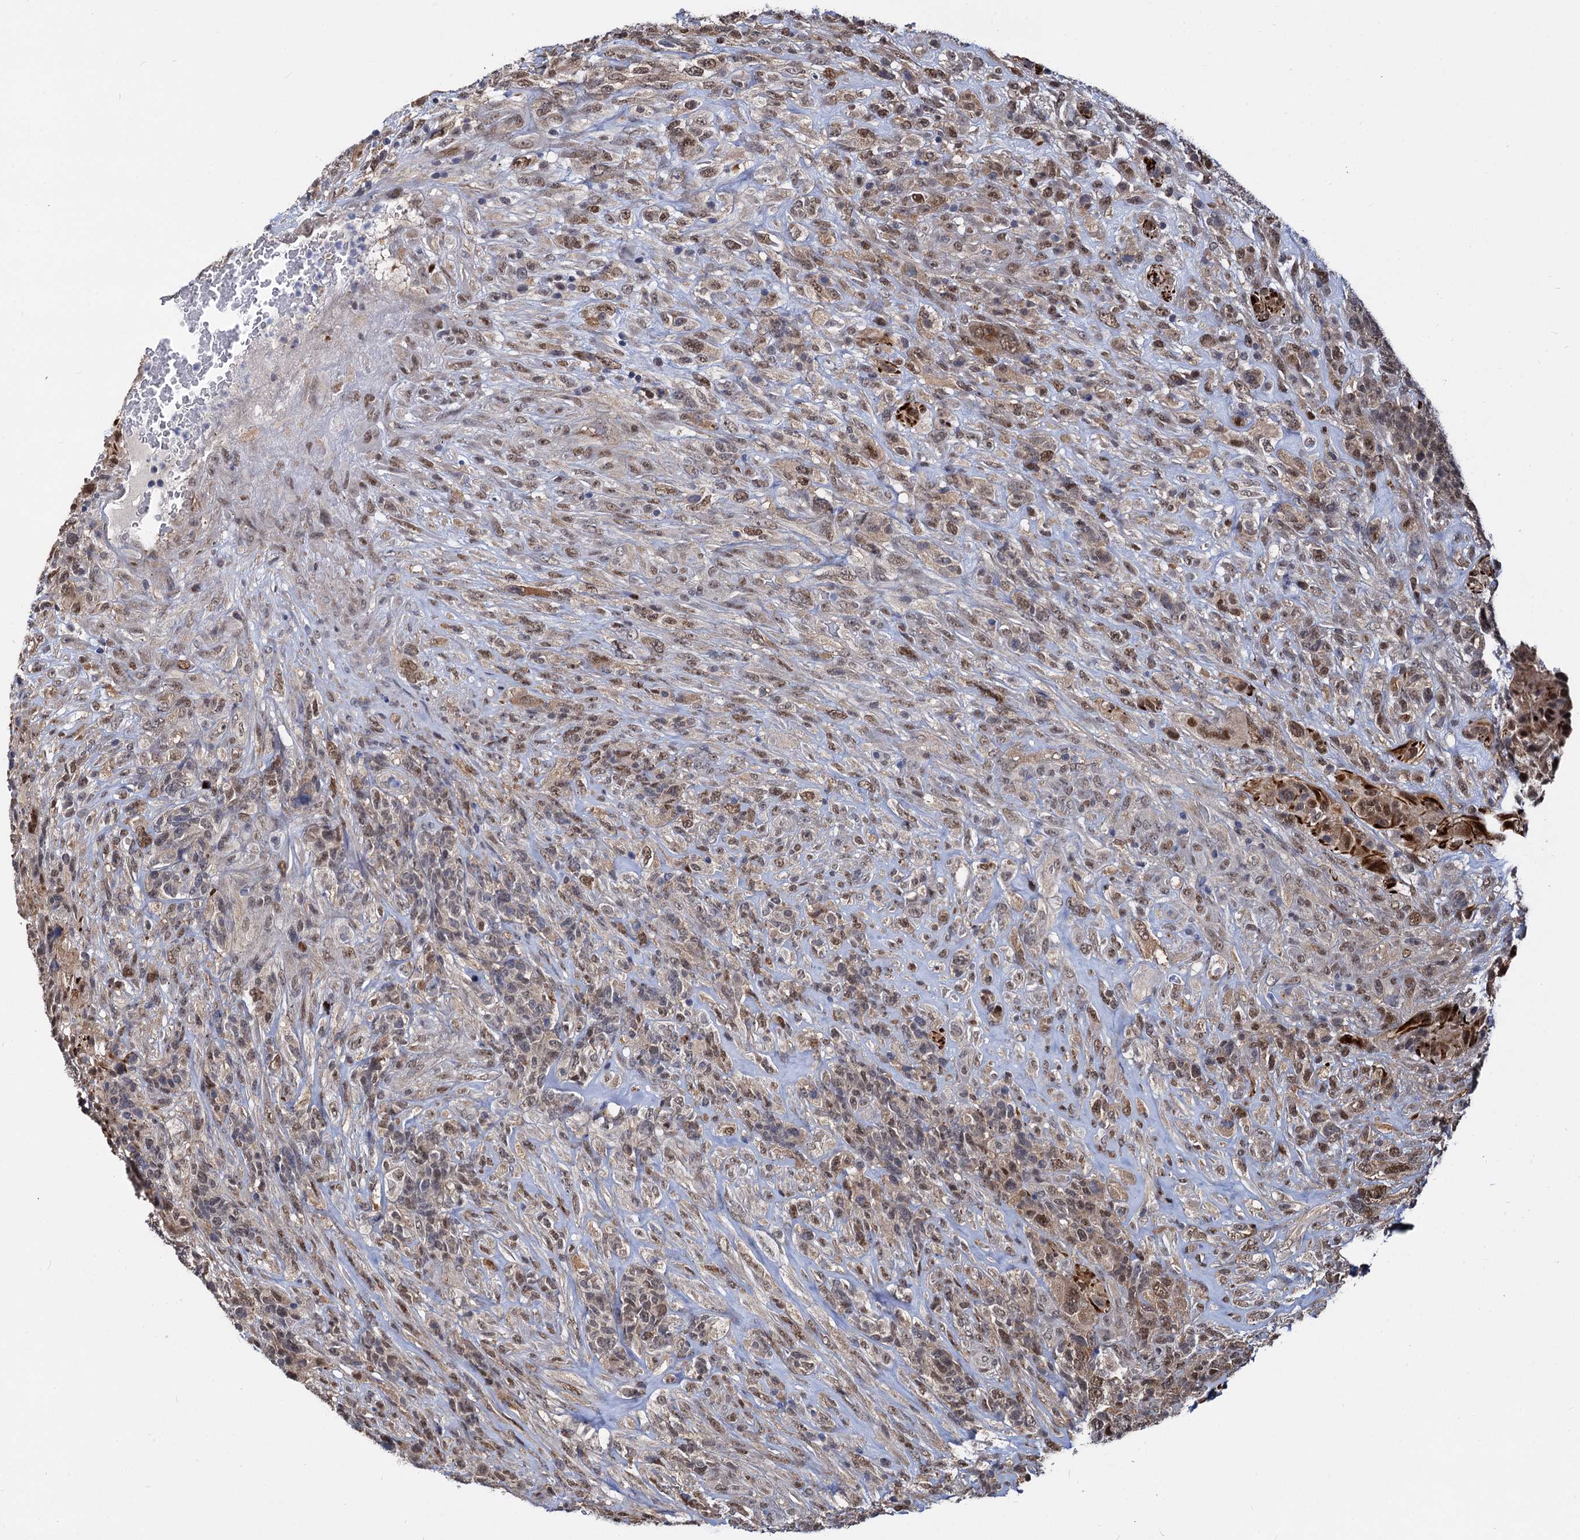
{"staining": {"intensity": "moderate", "quantity": "25%-75%", "location": "cytoplasmic/membranous,nuclear"}, "tissue": "glioma", "cell_type": "Tumor cells", "image_type": "cancer", "snomed": [{"axis": "morphology", "description": "Glioma, malignant, High grade"}, {"axis": "topography", "description": "Brain"}], "caption": "Moderate cytoplasmic/membranous and nuclear protein staining is identified in about 25%-75% of tumor cells in glioma. (DAB IHC with brightfield microscopy, high magnification).", "gene": "PSMD4", "patient": {"sex": "male", "age": 61}}